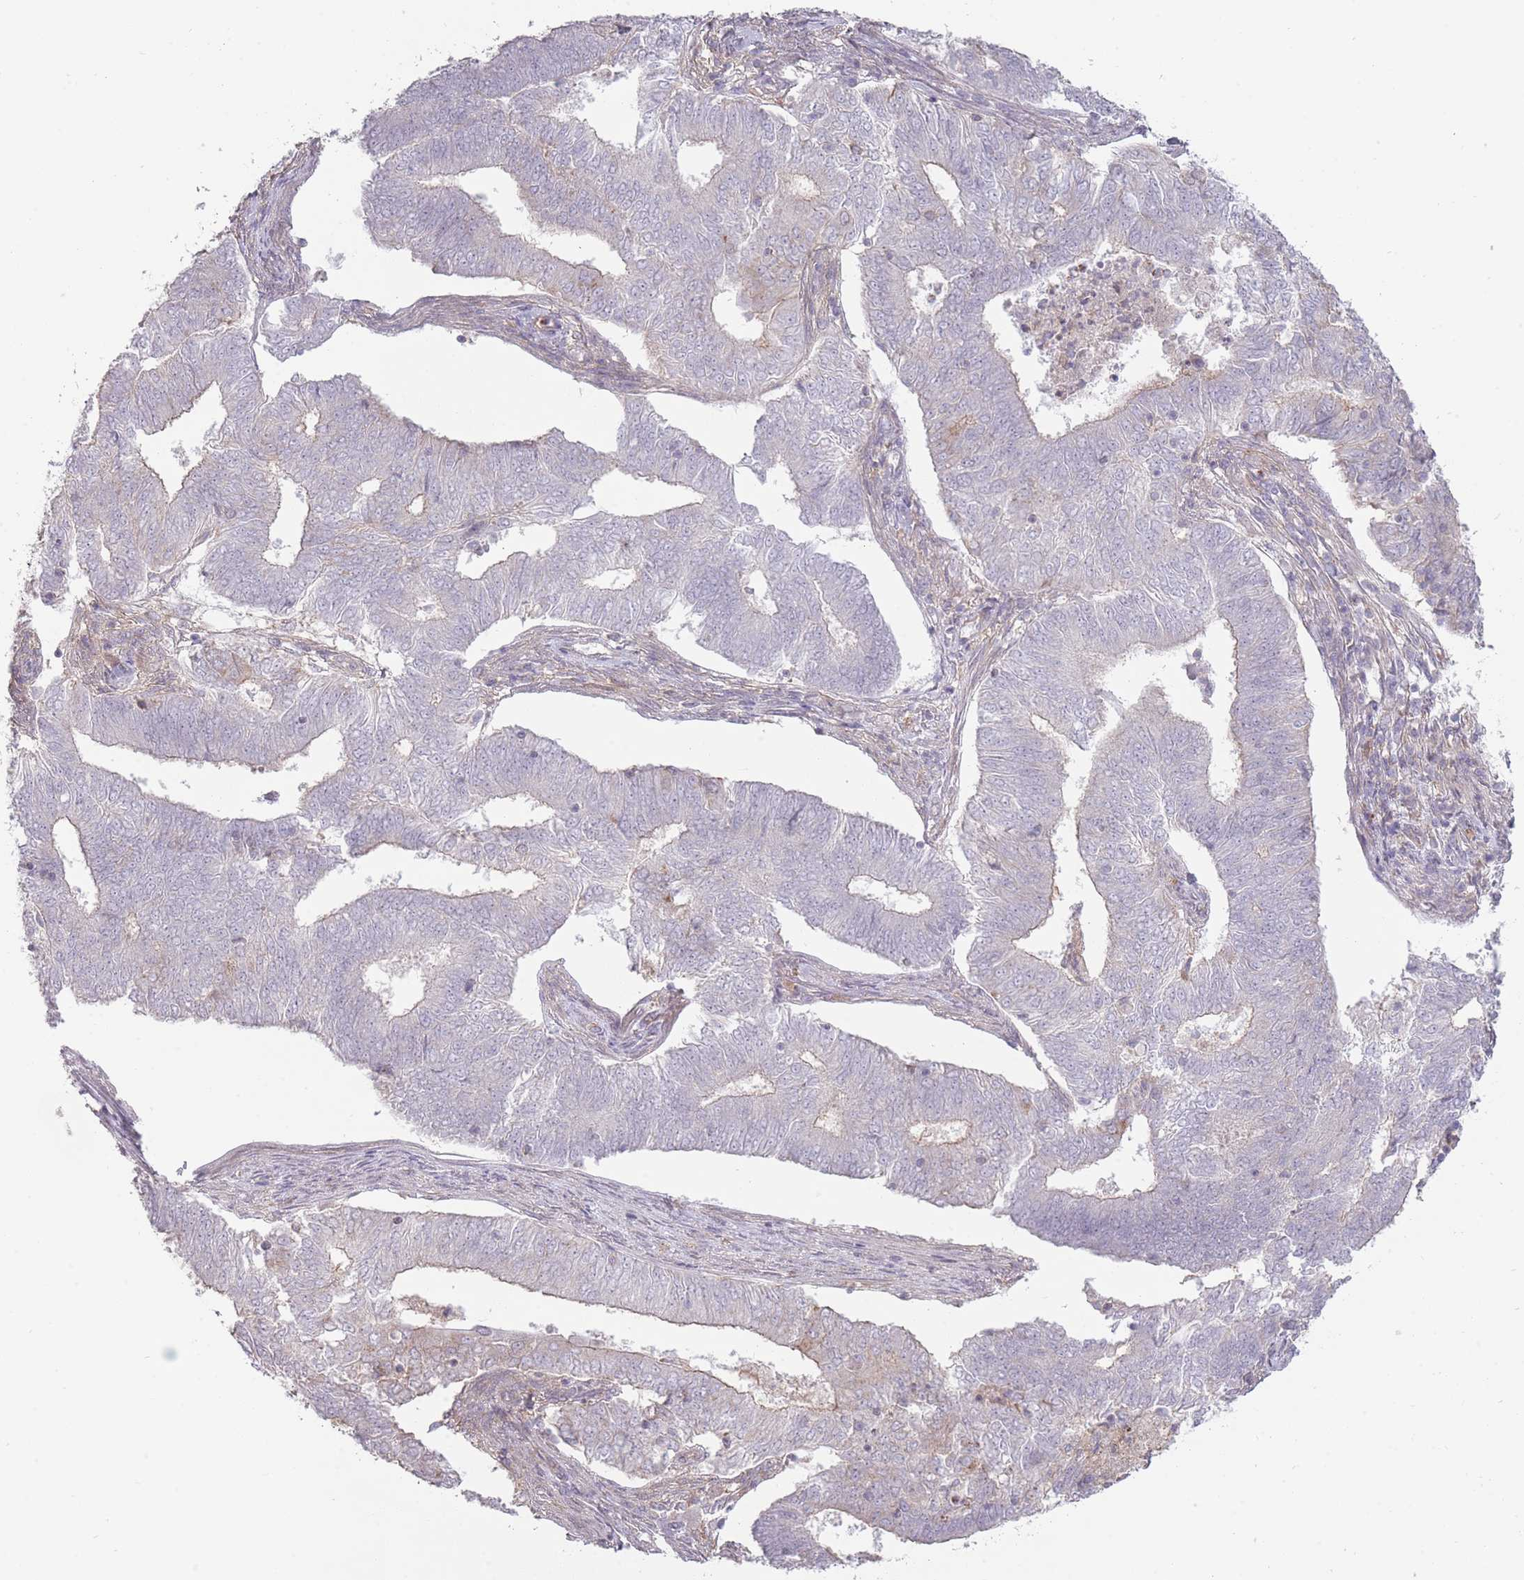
{"staining": {"intensity": "weak", "quantity": "<25%", "location": "cytoplasmic/membranous"}, "tissue": "endometrial cancer", "cell_type": "Tumor cells", "image_type": "cancer", "snomed": [{"axis": "morphology", "description": "Adenocarcinoma, NOS"}, {"axis": "topography", "description": "Endometrium"}], "caption": "Immunohistochemistry photomicrograph of neoplastic tissue: adenocarcinoma (endometrial) stained with DAB (3,3'-diaminobenzidine) shows no significant protein staining in tumor cells.", "gene": "TET3", "patient": {"sex": "female", "age": 62}}